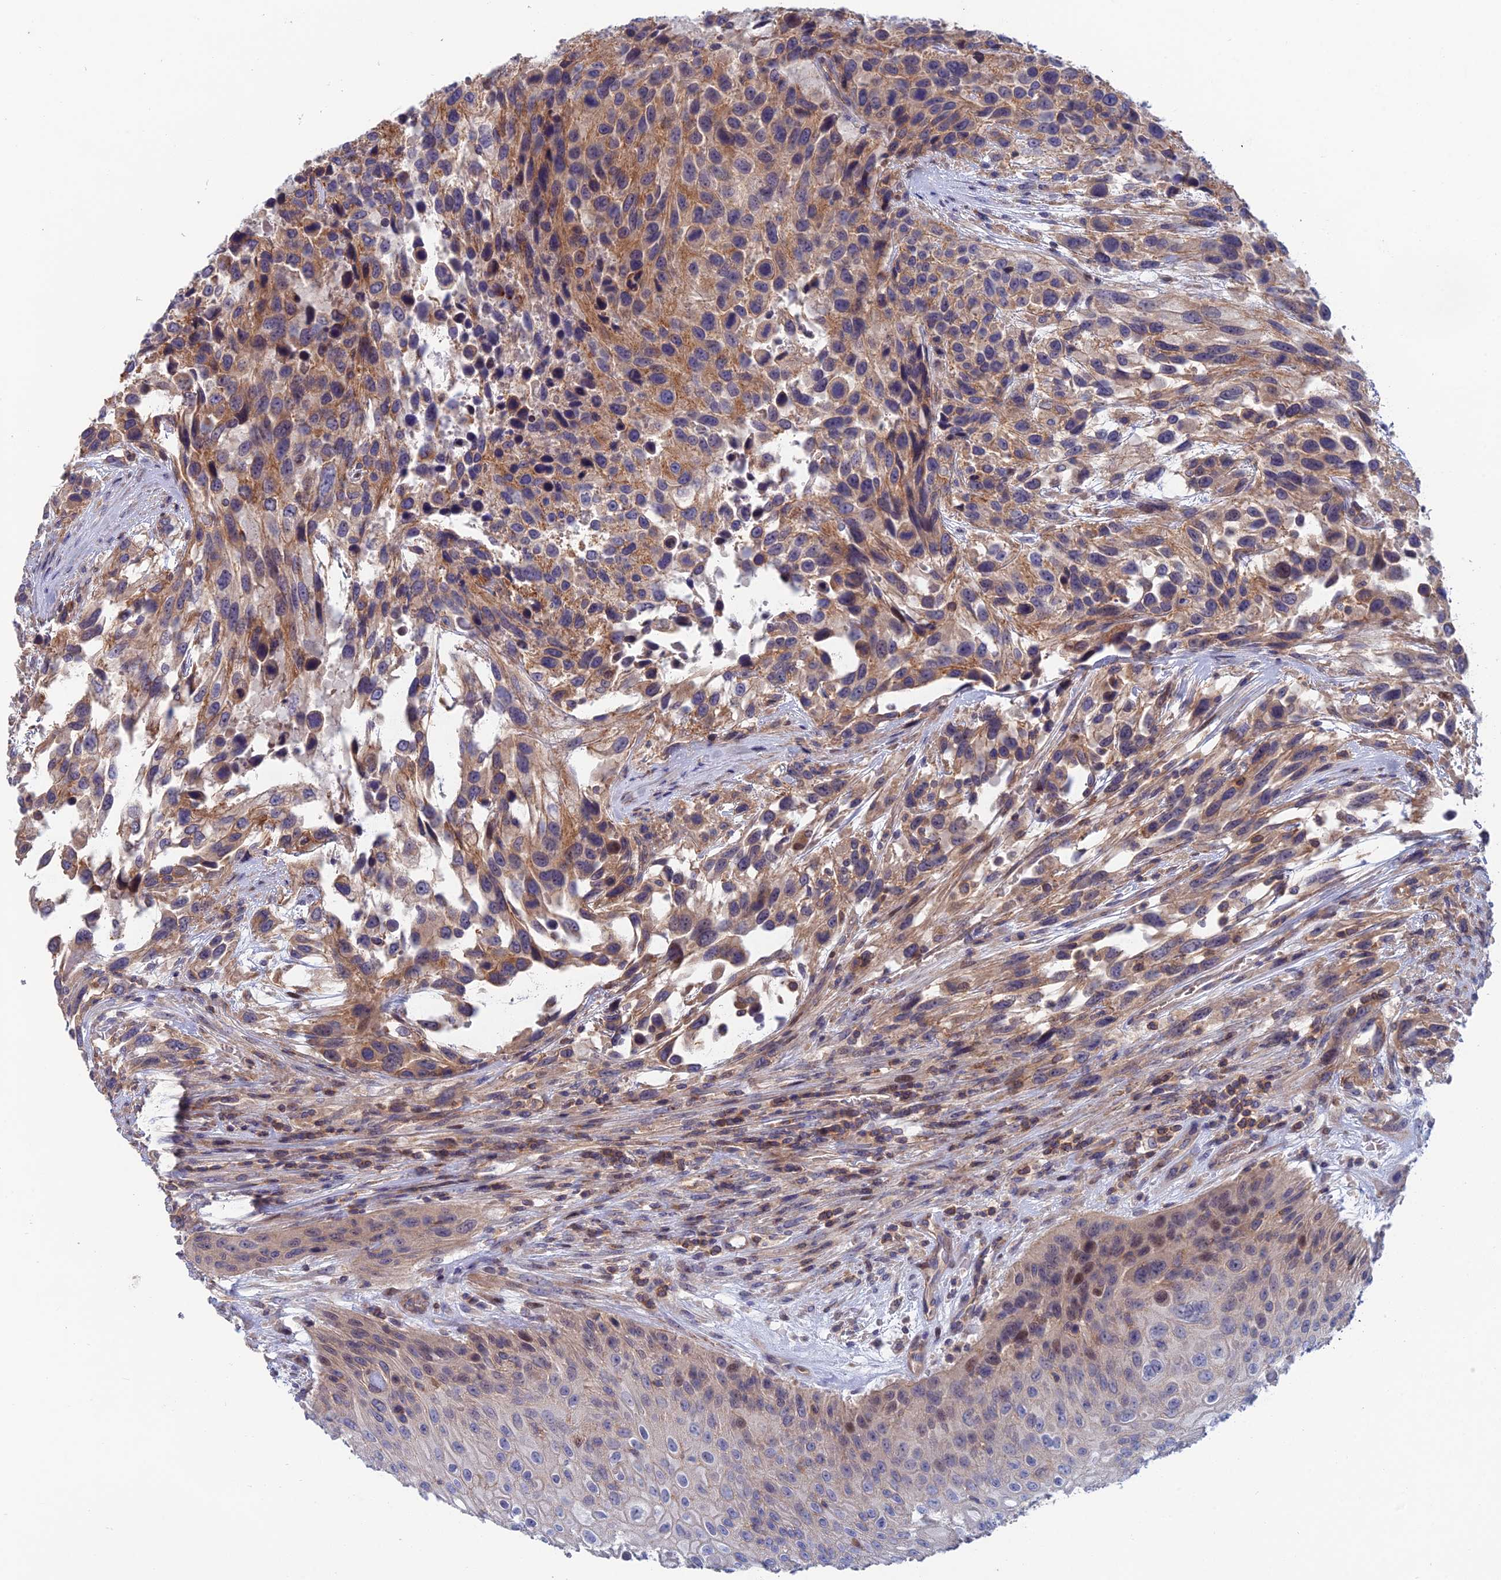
{"staining": {"intensity": "moderate", "quantity": ">75%", "location": "cytoplasmic/membranous"}, "tissue": "urothelial cancer", "cell_type": "Tumor cells", "image_type": "cancer", "snomed": [{"axis": "morphology", "description": "Urothelial carcinoma, High grade"}, {"axis": "topography", "description": "Urinary bladder"}], "caption": "Immunohistochemistry of high-grade urothelial carcinoma demonstrates medium levels of moderate cytoplasmic/membranous expression in approximately >75% of tumor cells.", "gene": "USP37", "patient": {"sex": "female", "age": 70}}